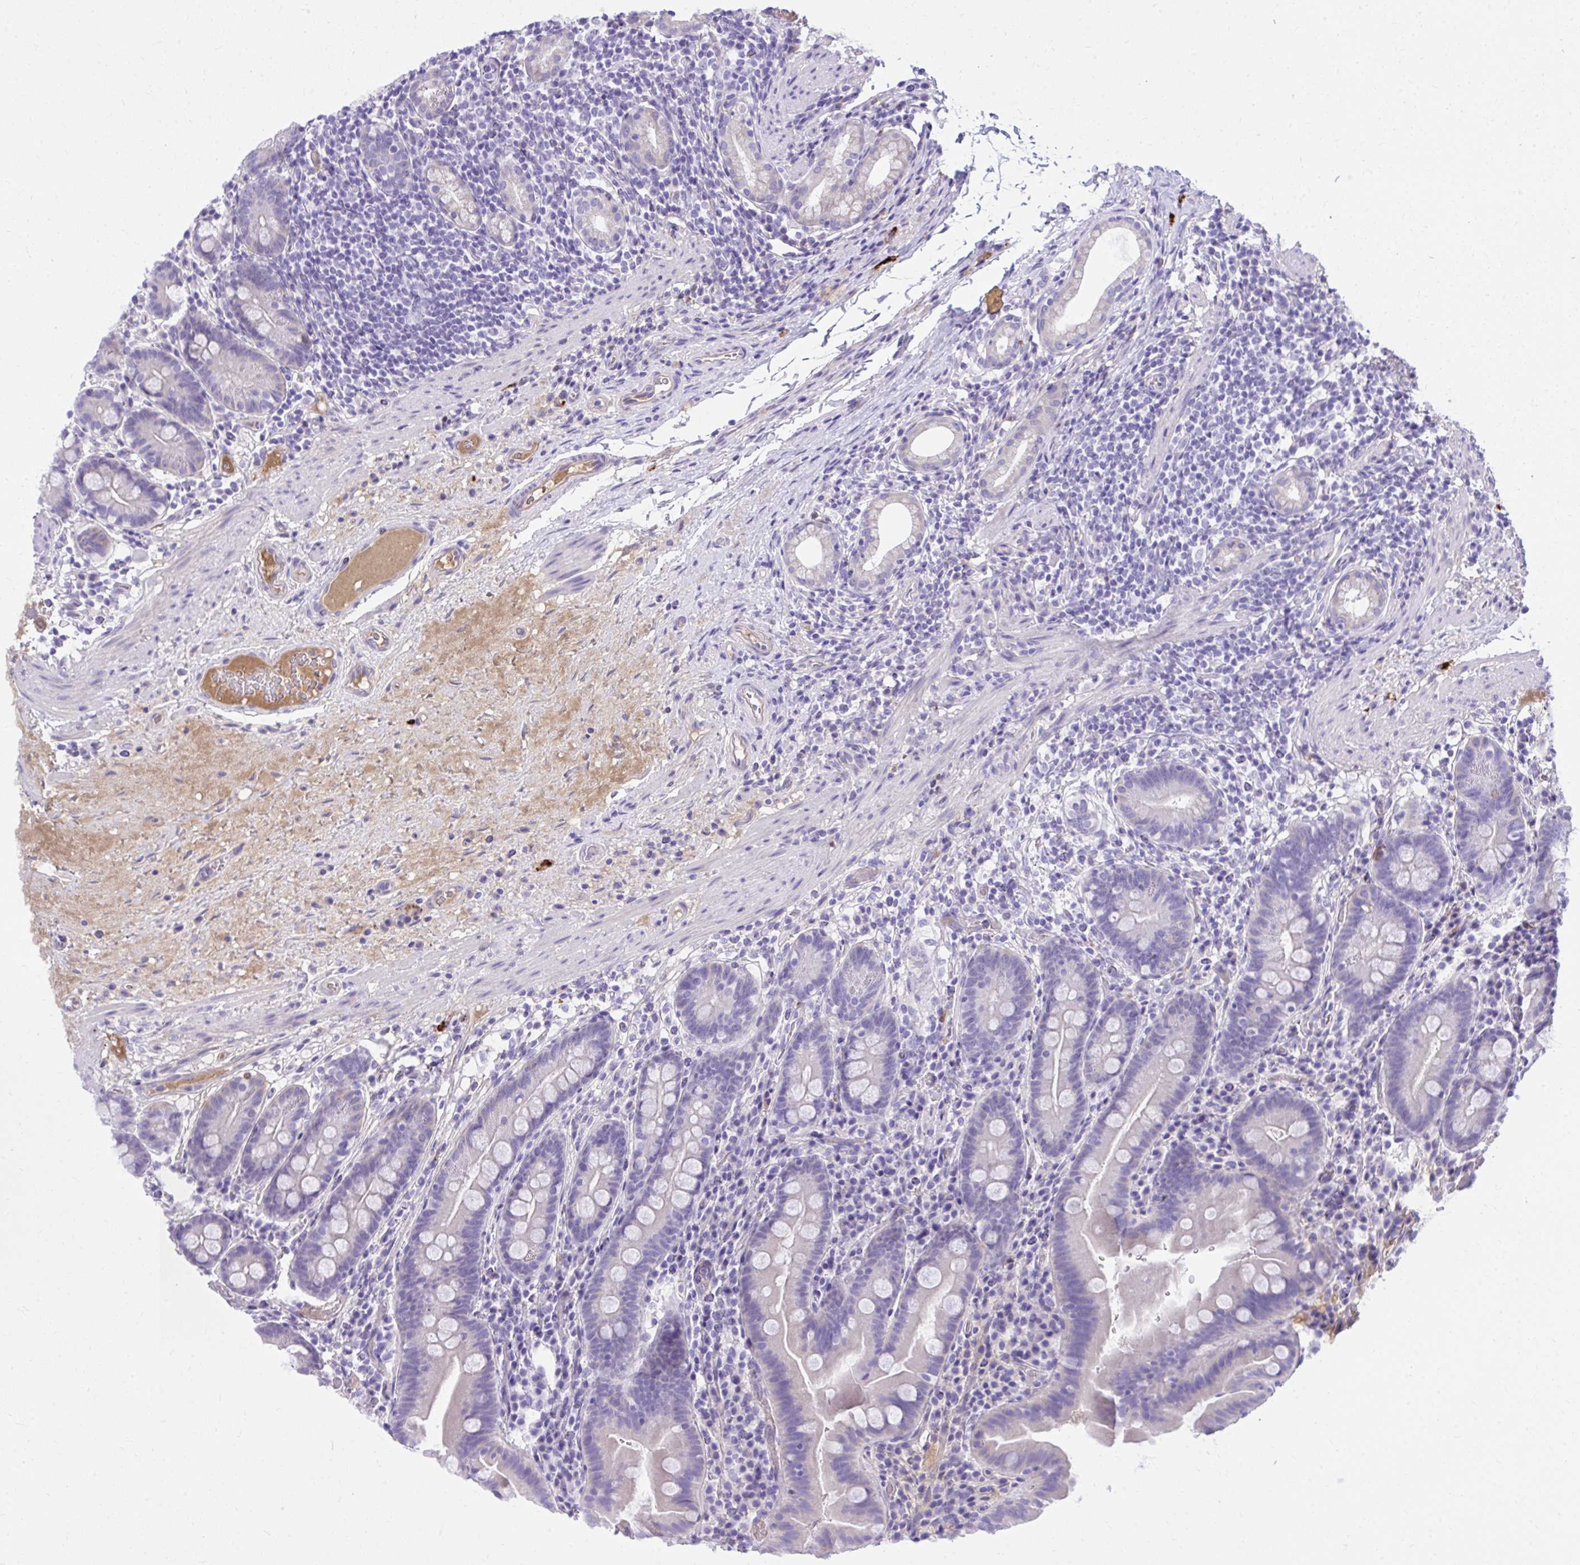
{"staining": {"intensity": "negative", "quantity": "none", "location": "none"}, "tissue": "small intestine", "cell_type": "Glandular cells", "image_type": "normal", "snomed": [{"axis": "morphology", "description": "Normal tissue, NOS"}, {"axis": "topography", "description": "Small intestine"}], "caption": "This photomicrograph is of unremarkable small intestine stained with immunohistochemistry (IHC) to label a protein in brown with the nuclei are counter-stained blue. There is no positivity in glandular cells. Brightfield microscopy of immunohistochemistry stained with DAB (3,3'-diaminobenzidine) (brown) and hematoxylin (blue), captured at high magnification.", "gene": "HRG", "patient": {"sex": "male", "age": 26}}